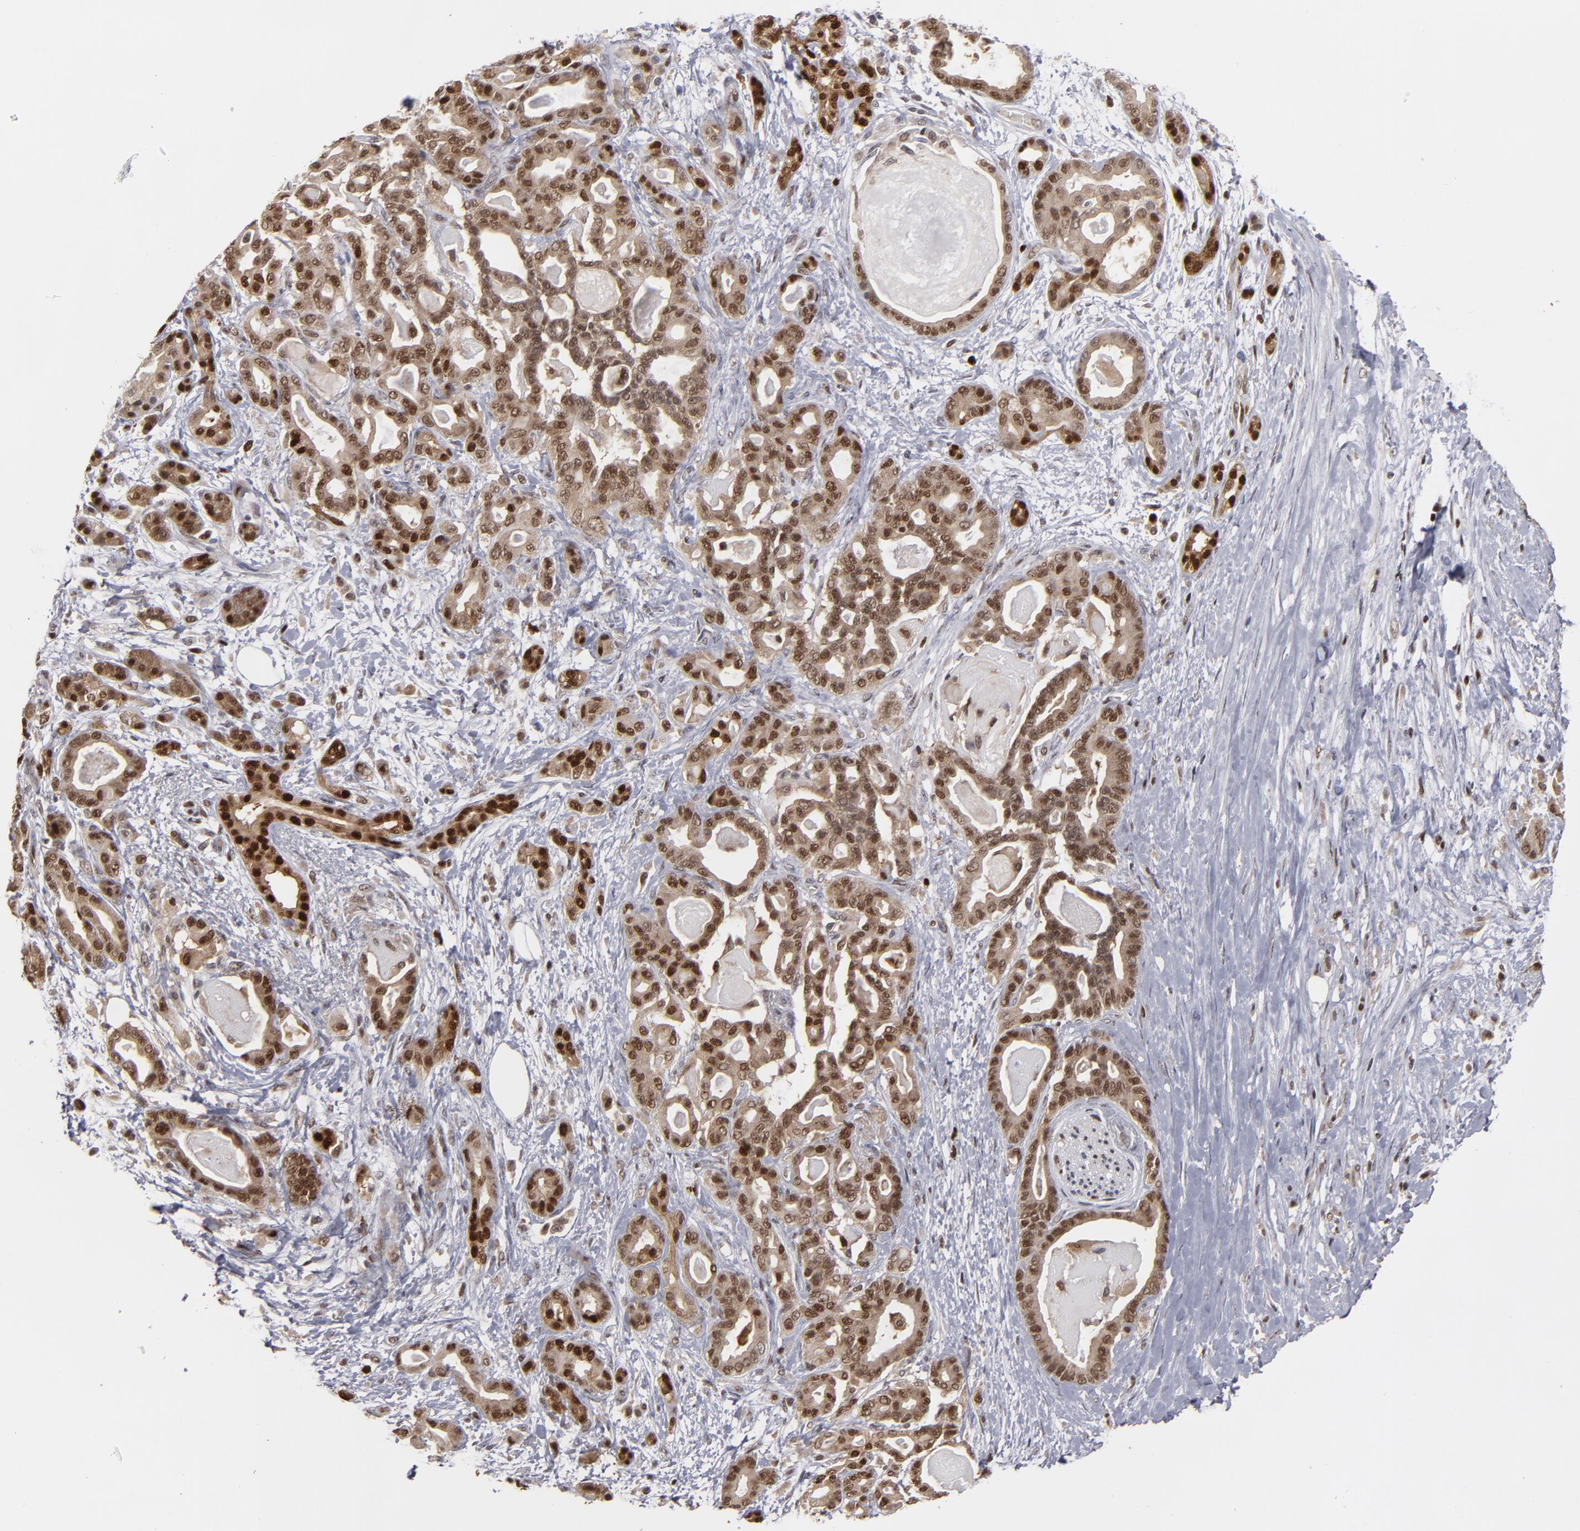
{"staining": {"intensity": "moderate", "quantity": ">75%", "location": "cytoplasmic/membranous,nuclear"}, "tissue": "pancreatic cancer", "cell_type": "Tumor cells", "image_type": "cancer", "snomed": [{"axis": "morphology", "description": "Adenocarcinoma, NOS"}, {"axis": "topography", "description": "Pancreas"}], "caption": "Protein expression analysis of pancreatic cancer (adenocarcinoma) exhibits moderate cytoplasmic/membranous and nuclear positivity in approximately >75% of tumor cells.", "gene": "GSR", "patient": {"sex": "male", "age": 63}}